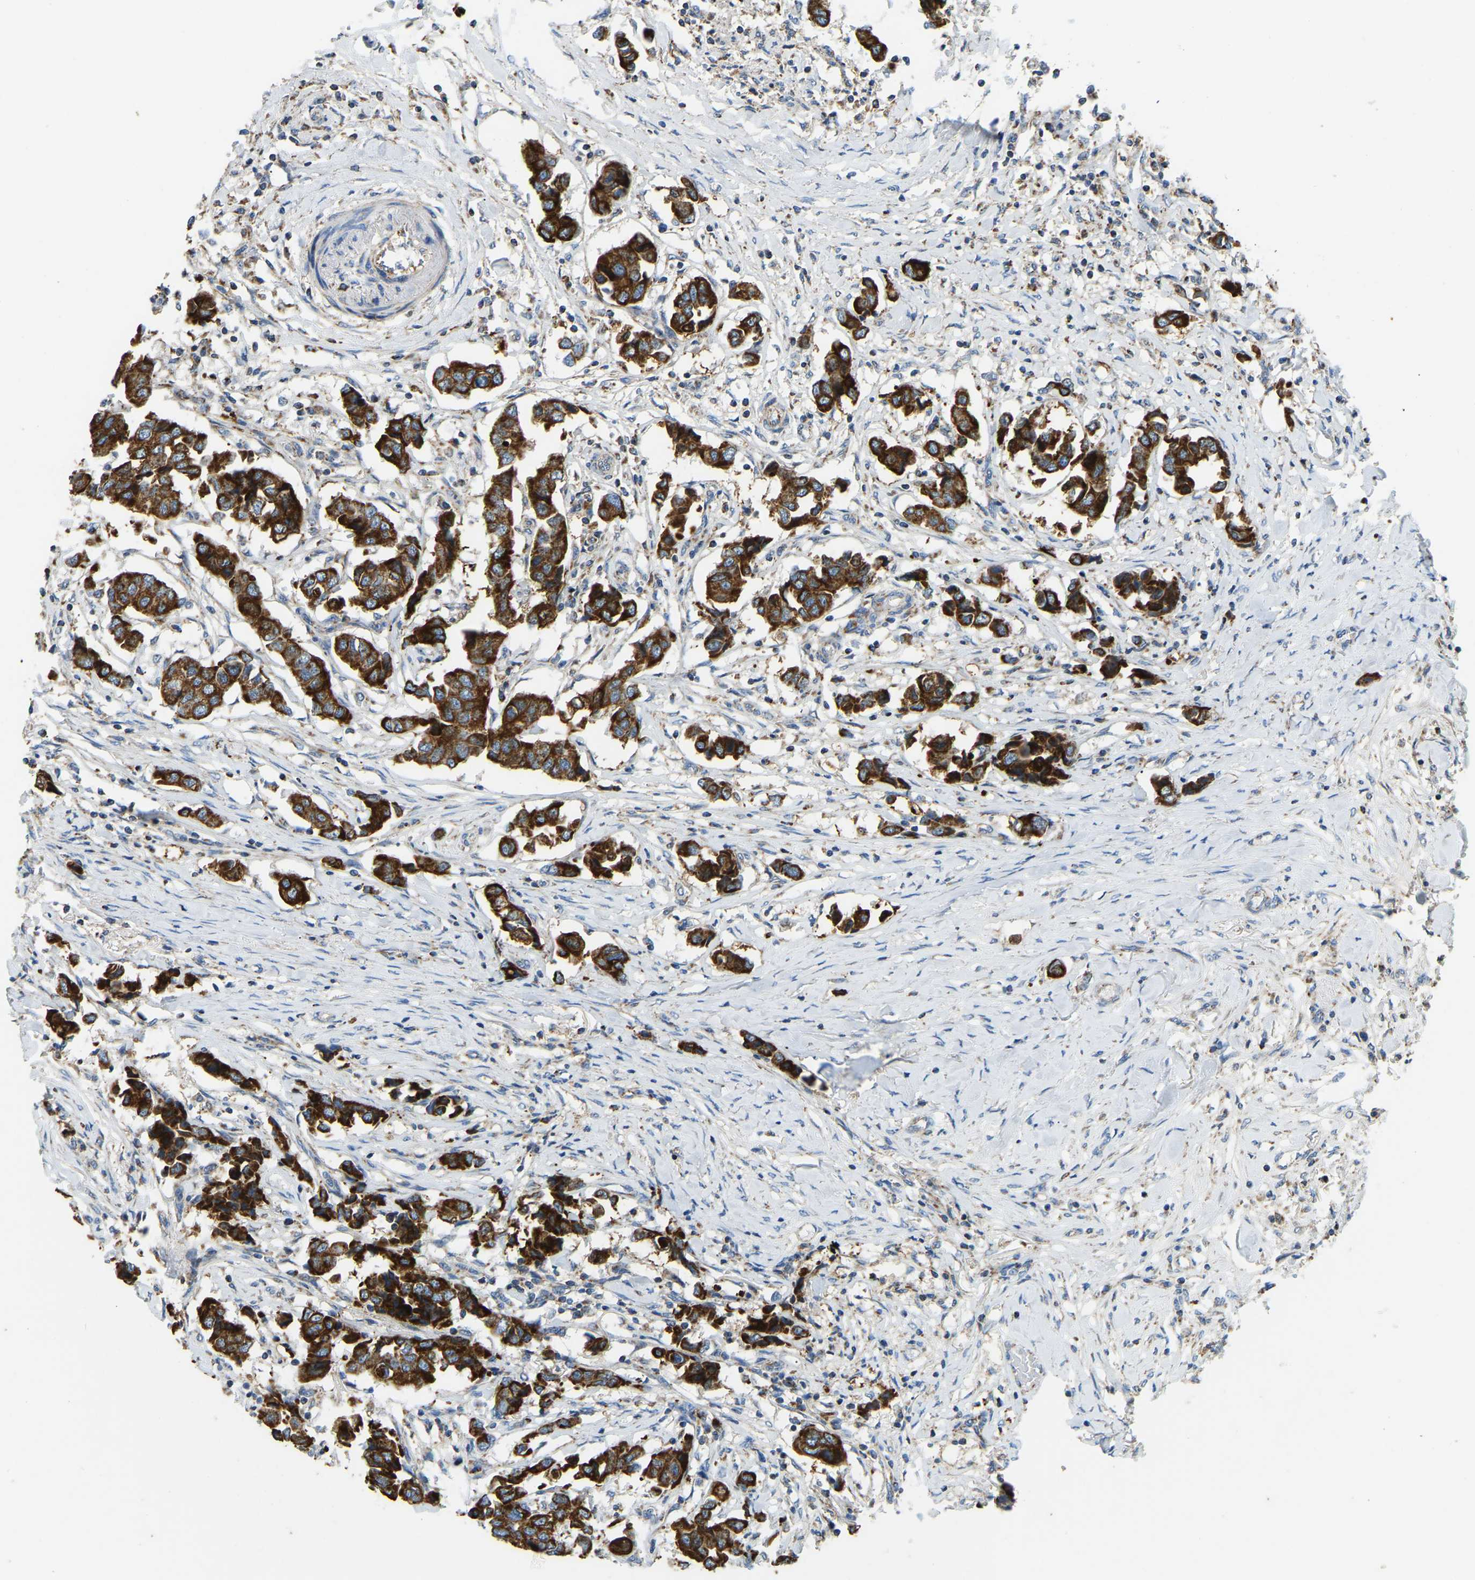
{"staining": {"intensity": "strong", "quantity": ">75%", "location": "cytoplasmic/membranous"}, "tissue": "breast cancer", "cell_type": "Tumor cells", "image_type": "cancer", "snomed": [{"axis": "morphology", "description": "Duct carcinoma"}, {"axis": "topography", "description": "Breast"}], "caption": "Immunohistochemical staining of infiltrating ductal carcinoma (breast) reveals high levels of strong cytoplasmic/membranous protein staining in approximately >75% of tumor cells.", "gene": "ZNF200", "patient": {"sex": "female", "age": 80}}